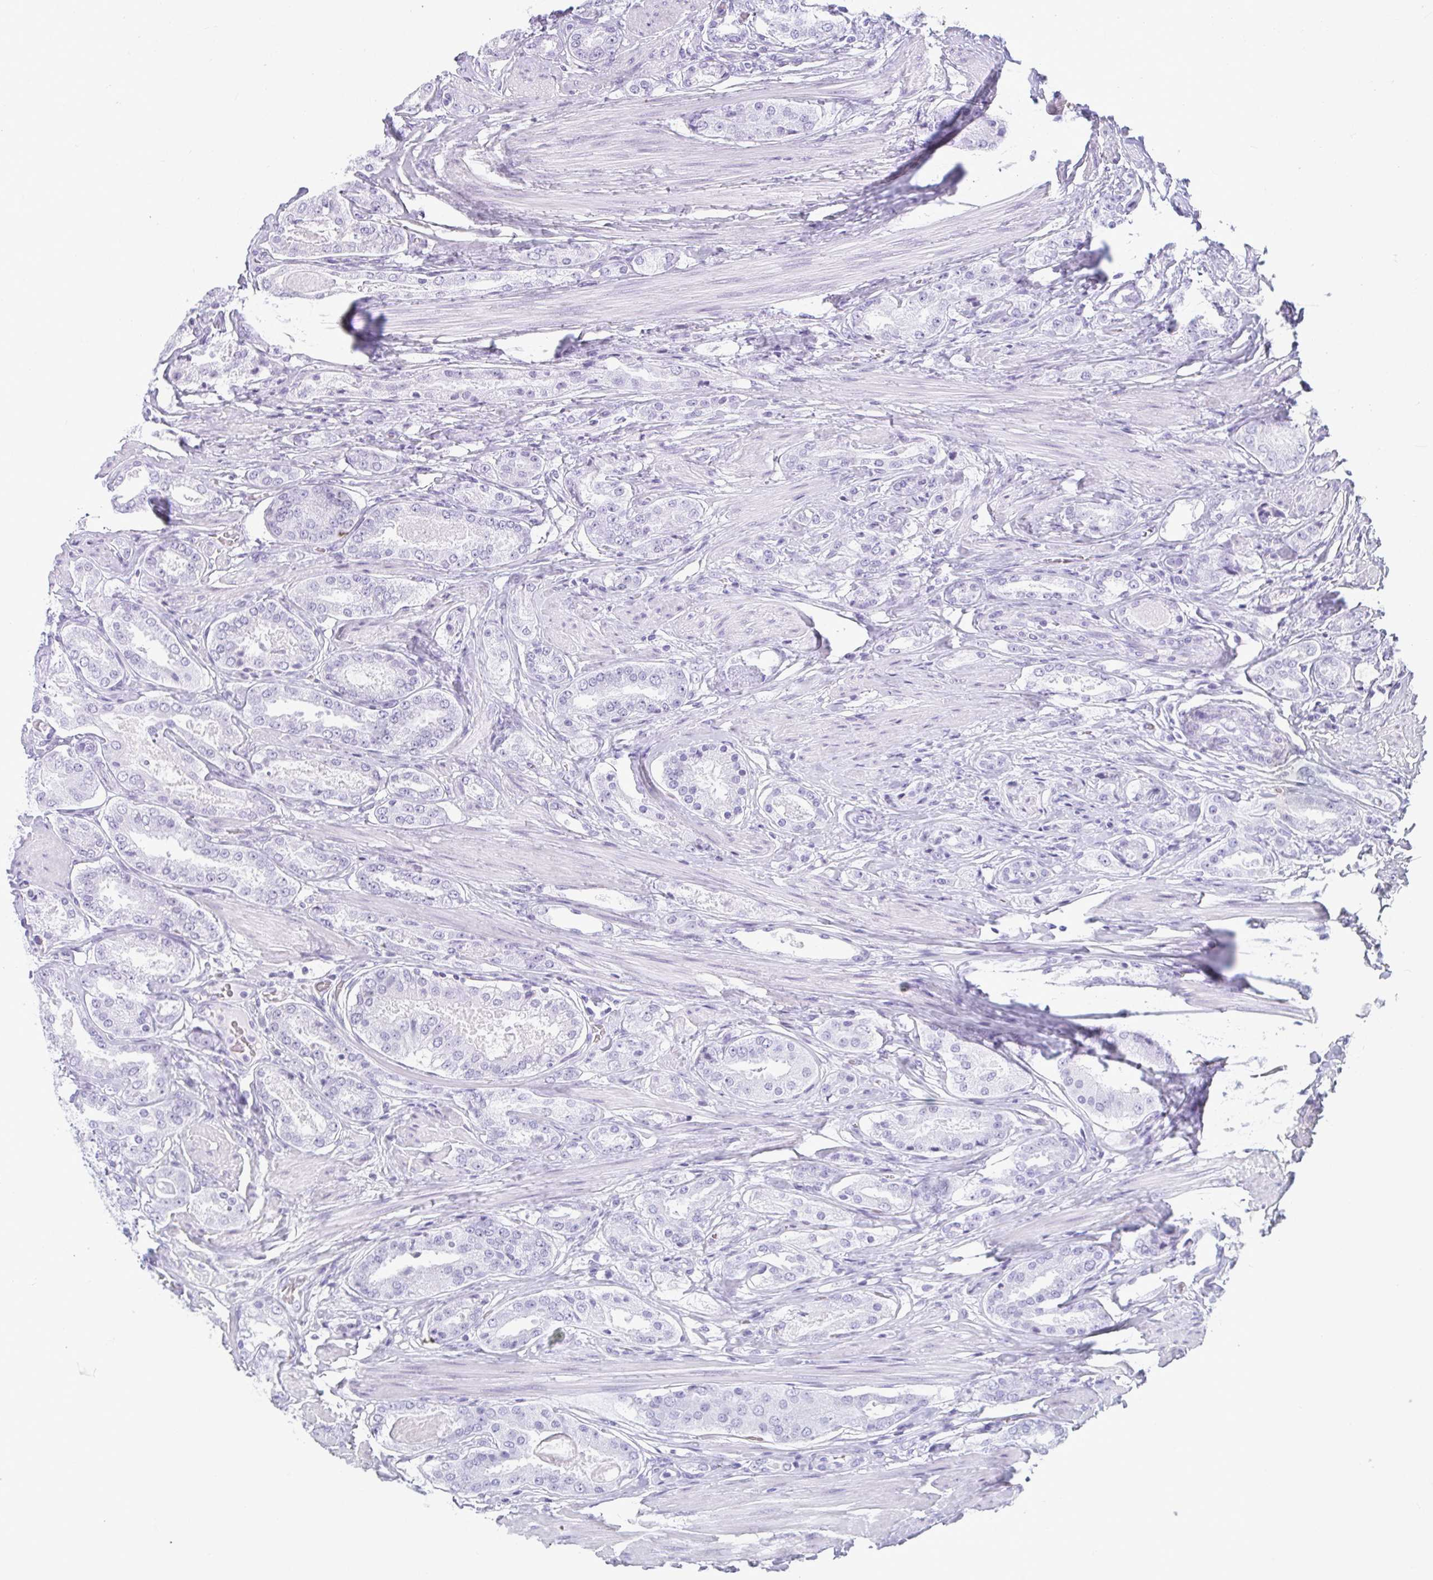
{"staining": {"intensity": "negative", "quantity": "none", "location": "none"}, "tissue": "prostate cancer", "cell_type": "Tumor cells", "image_type": "cancer", "snomed": [{"axis": "morphology", "description": "Adenocarcinoma, High grade"}, {"axis": "topography", "description": "Prostate"}], "caption": "An immunohistochemistry (IHC) photomicrograph of prostate cancer is shown. There is no staining in tumor cells of prostate cancer.", "gene": "MOBP", "patient": {"sex": "male", "age": 63}}